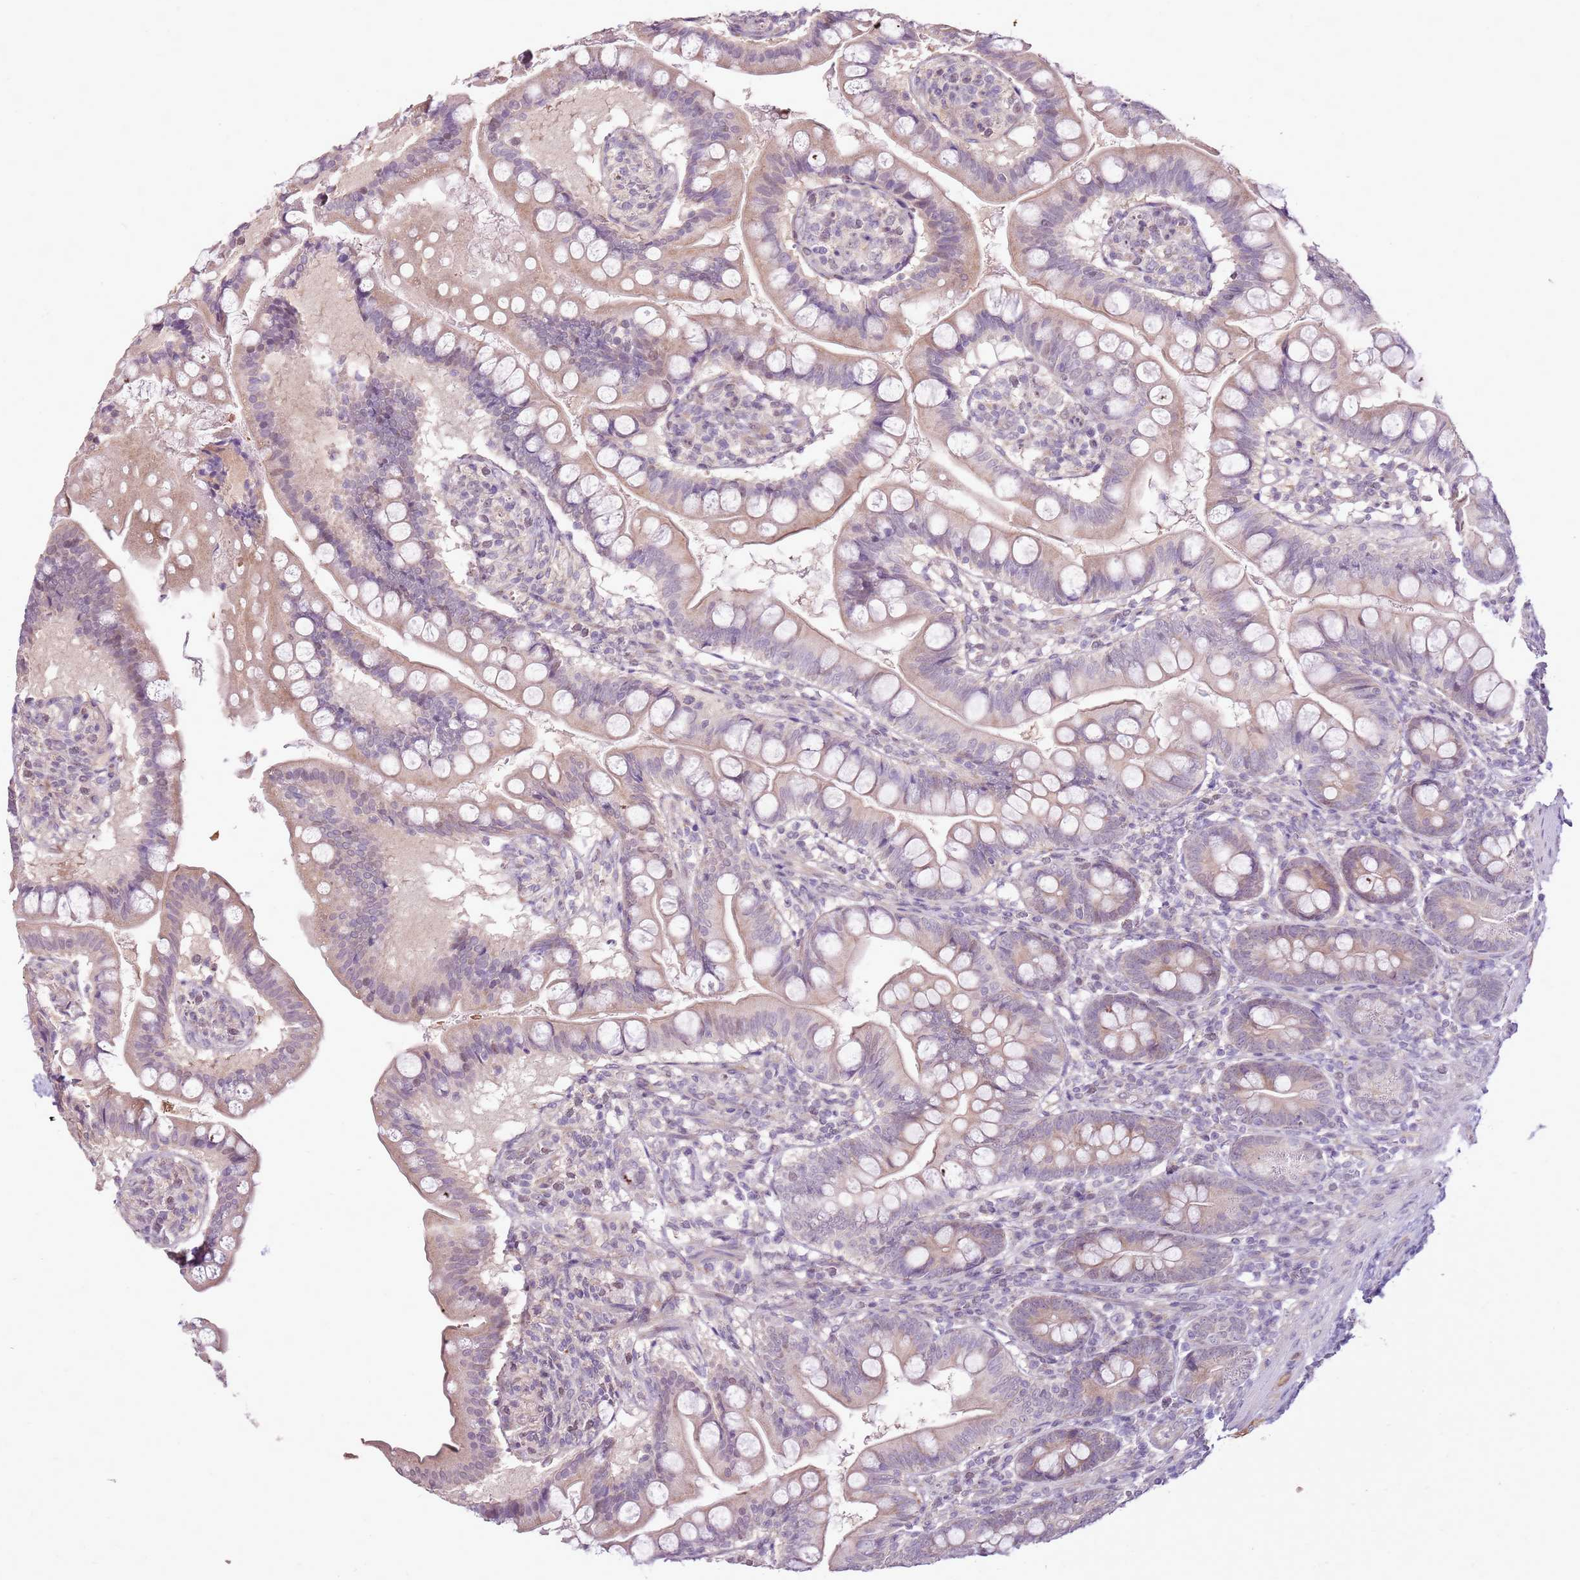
{"staining": {"intensity": "weak", "quantity": ">75%", "location": "cytoplasmic/membranous"}, "tissue": "small intestine", "cell_type": "Glandular cells", "image_type": "normal", "snomed": [{"axis": "morphology", "description": "Normal tissue, NOS"}, {"axis": "topography", "description": "Small intestine"}], "caption": "Weak cytoplasmic/membranous expression is identified in about >75% of glandular cells in benign small intestine.", "gene": "UGGT2", "patient": {"sex": "male", "age": 7}}